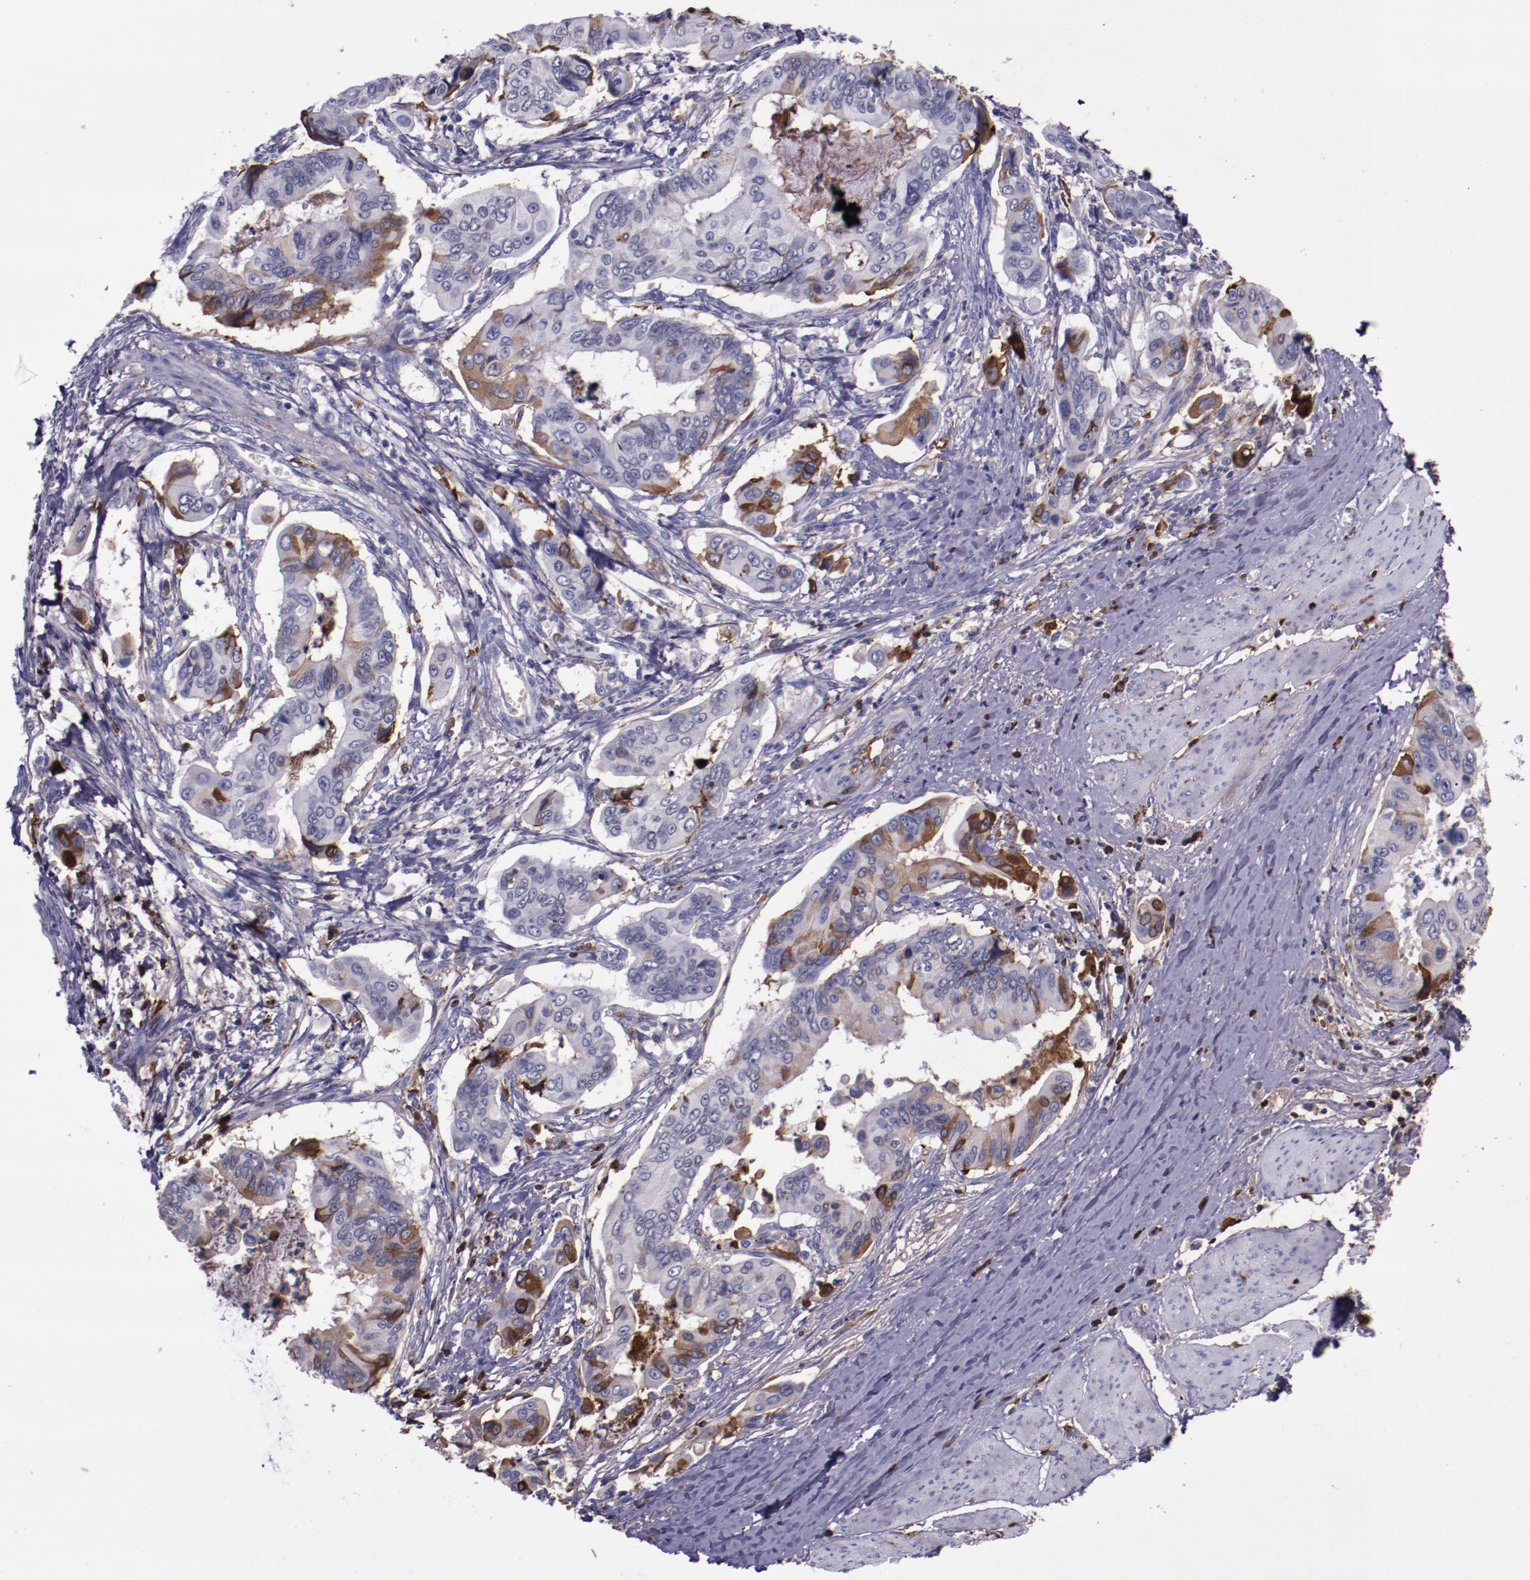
{"staining": {"intensity": "moderate", "quantity": "25%-75%", "location": "cytoplasmic/membranous"}, "tissue": "stomach cancer", "cell_type": "Tumor cells", "image_type": "cancer", "snomed": [{"axis": "morphology", "description": "Adenocarcinoma, NOS"}, {"axis": "topography", "description": "Stomach, upper"}], "caption": "Protein expression by immunohistochemistry (IHC) reveals moderate cytoplasmic/membranous expression in approximately 25%-75% of tumor cells in adenocarcinoma (stomach). The protein is stained brown, and the nuclei are stained in blue (DAB (3,3'-diaminobenzidine) IHC with brightfield microscopy, high magnification).", "gene": "APOH", "patient": {"sex": "male", "age": 80}}